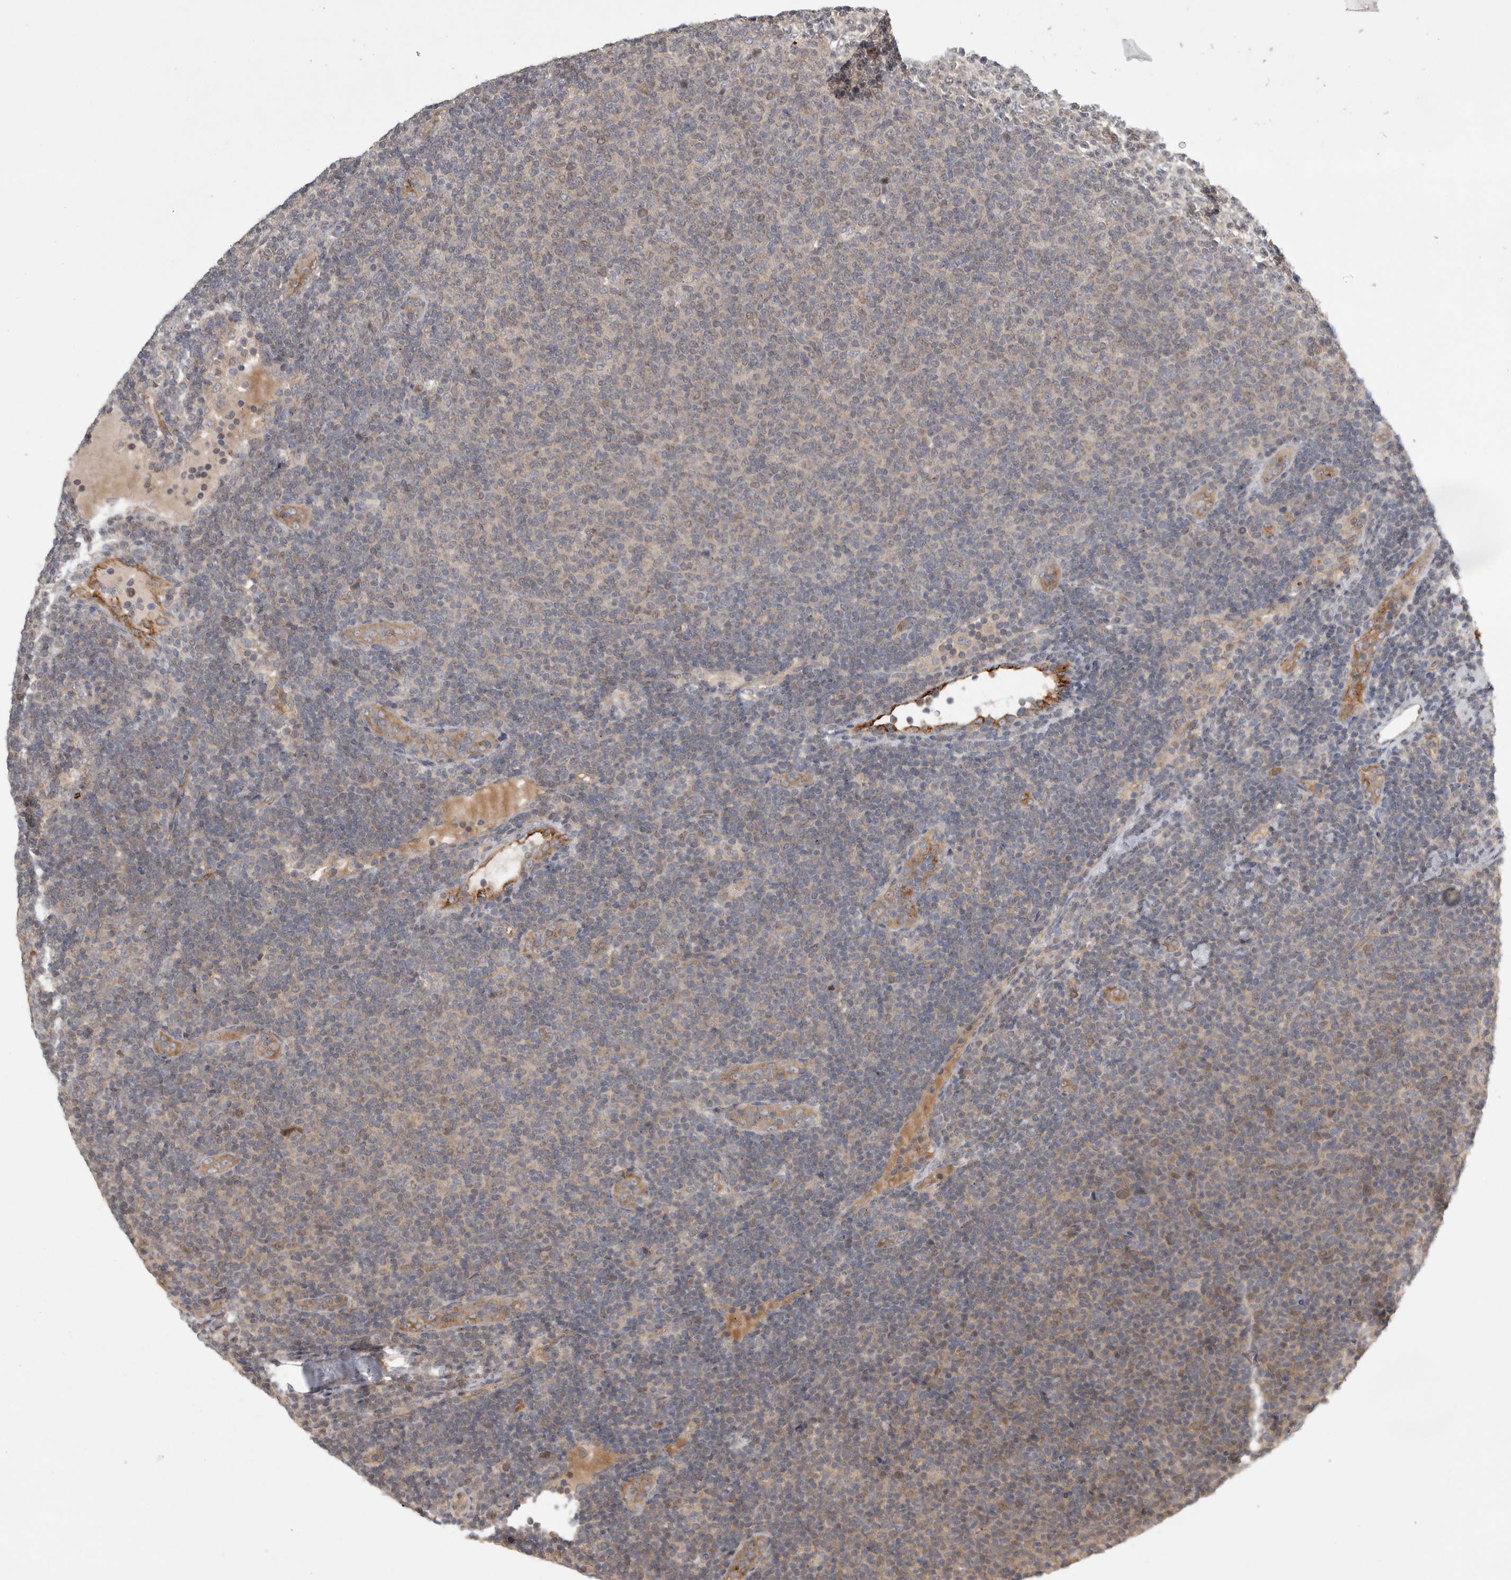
{"staining": {"intensity": "weak", "quantity": "<25%", "location": "cytoplasmic/membranous"}, "tissue": "lymphoma", "cell_type": "Tumor cells", "image_type": "cancer", "snomed": [{"axis": "morphology", "description": "Malignant lymphoma, non-Hodgkin's type, Low grade"}, {"axis": "topography", "description": "Lymph node"}], "caption": "The image demonstrates no significant staining in tumor cells of malignant lymphoma, non-Hodgkin's type (low-grade).", "gene": "TRMT61B", "patient": {"sex": "male", "age": 66}}